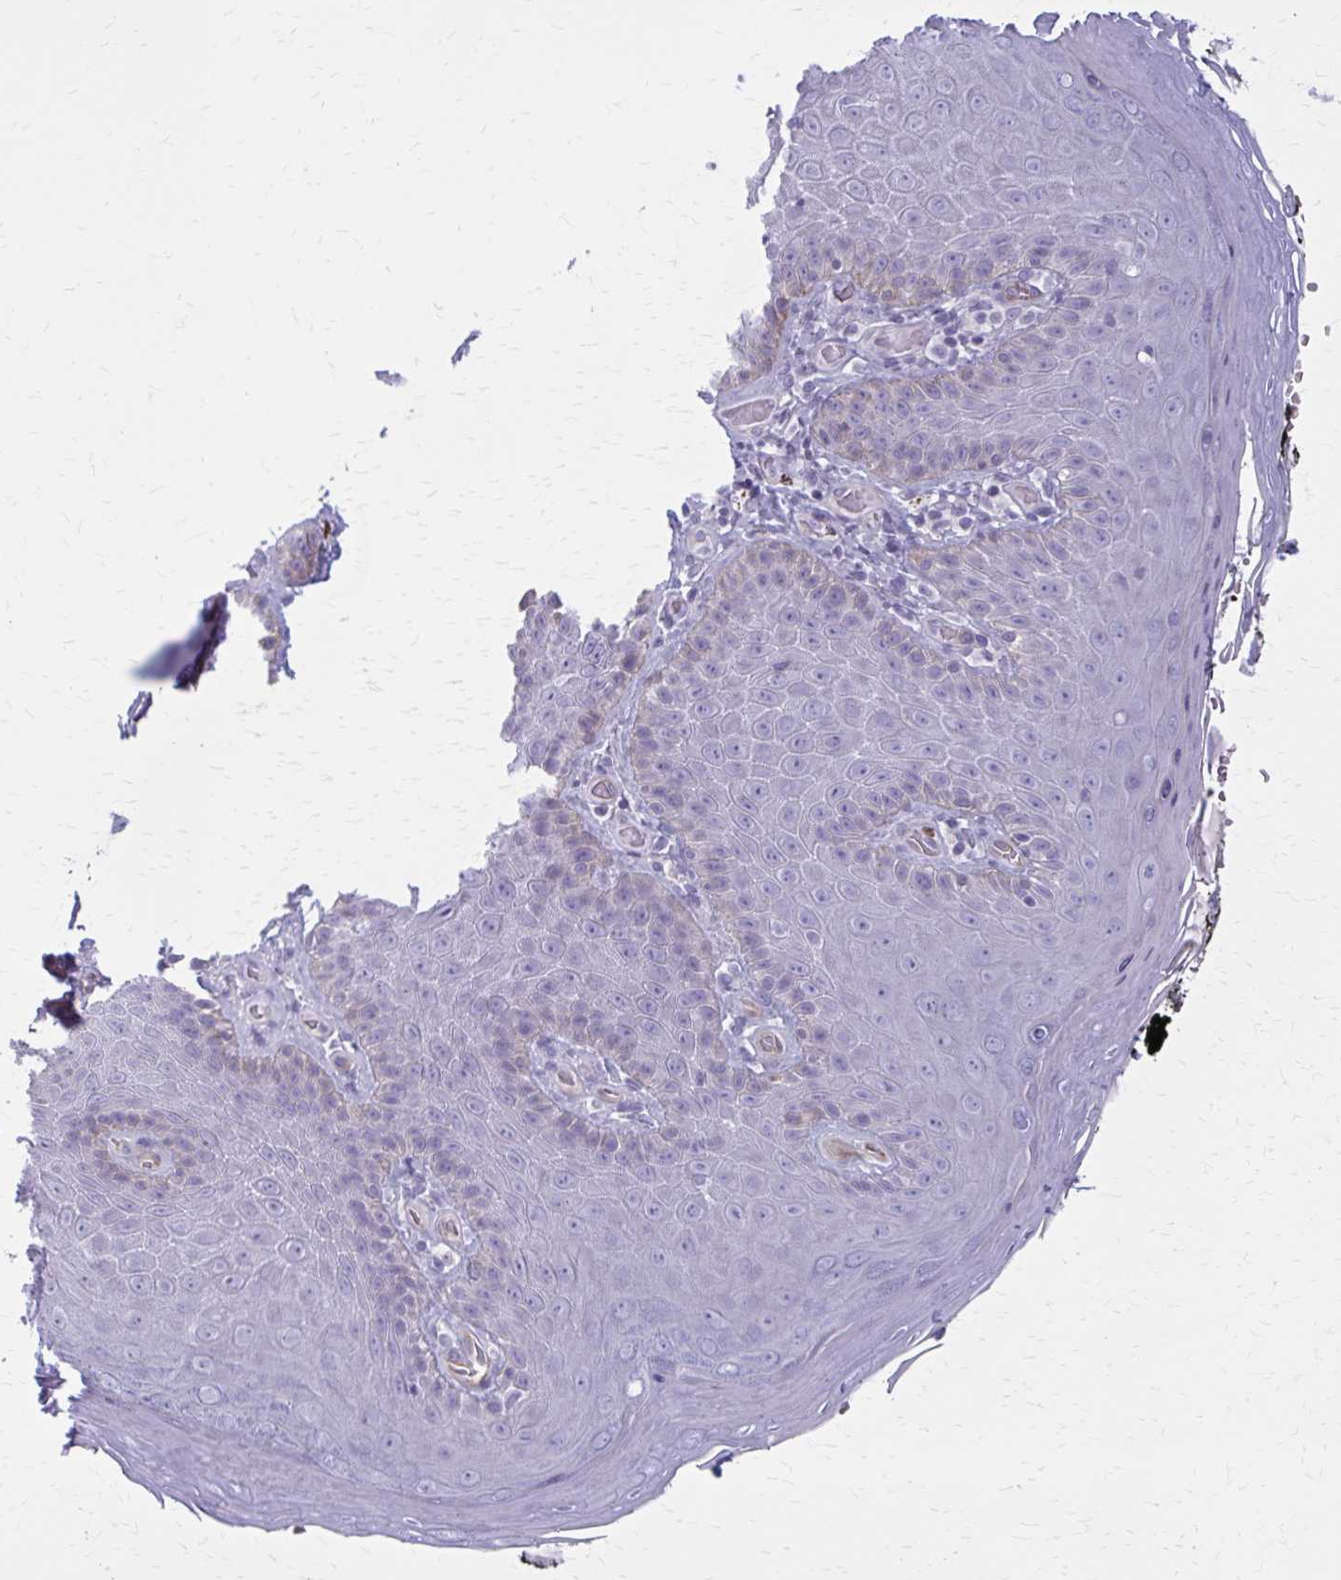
{"staining": {"intensity": "negative", "quantity": "none", "location": "none"}, "tissue": "skin", "cell_type": "Epidermal cells", "image_type": "normal", "snomed": [{"axis": "morphology", "description": "Normal tissue, NOS"}, {"axis": "topography", "description": "Anal"}, {"axis": "topography", "description": "Peripheral nerve tissue"}], "caption": "High magnification brightfield microscopy of normal skin stained with DAB (brown) and counterstained with hematoxylin (blue): epidermal cells show no significant expression.", "gene": "CASQ2", "patient": {"sex": "male", "age": 53}}